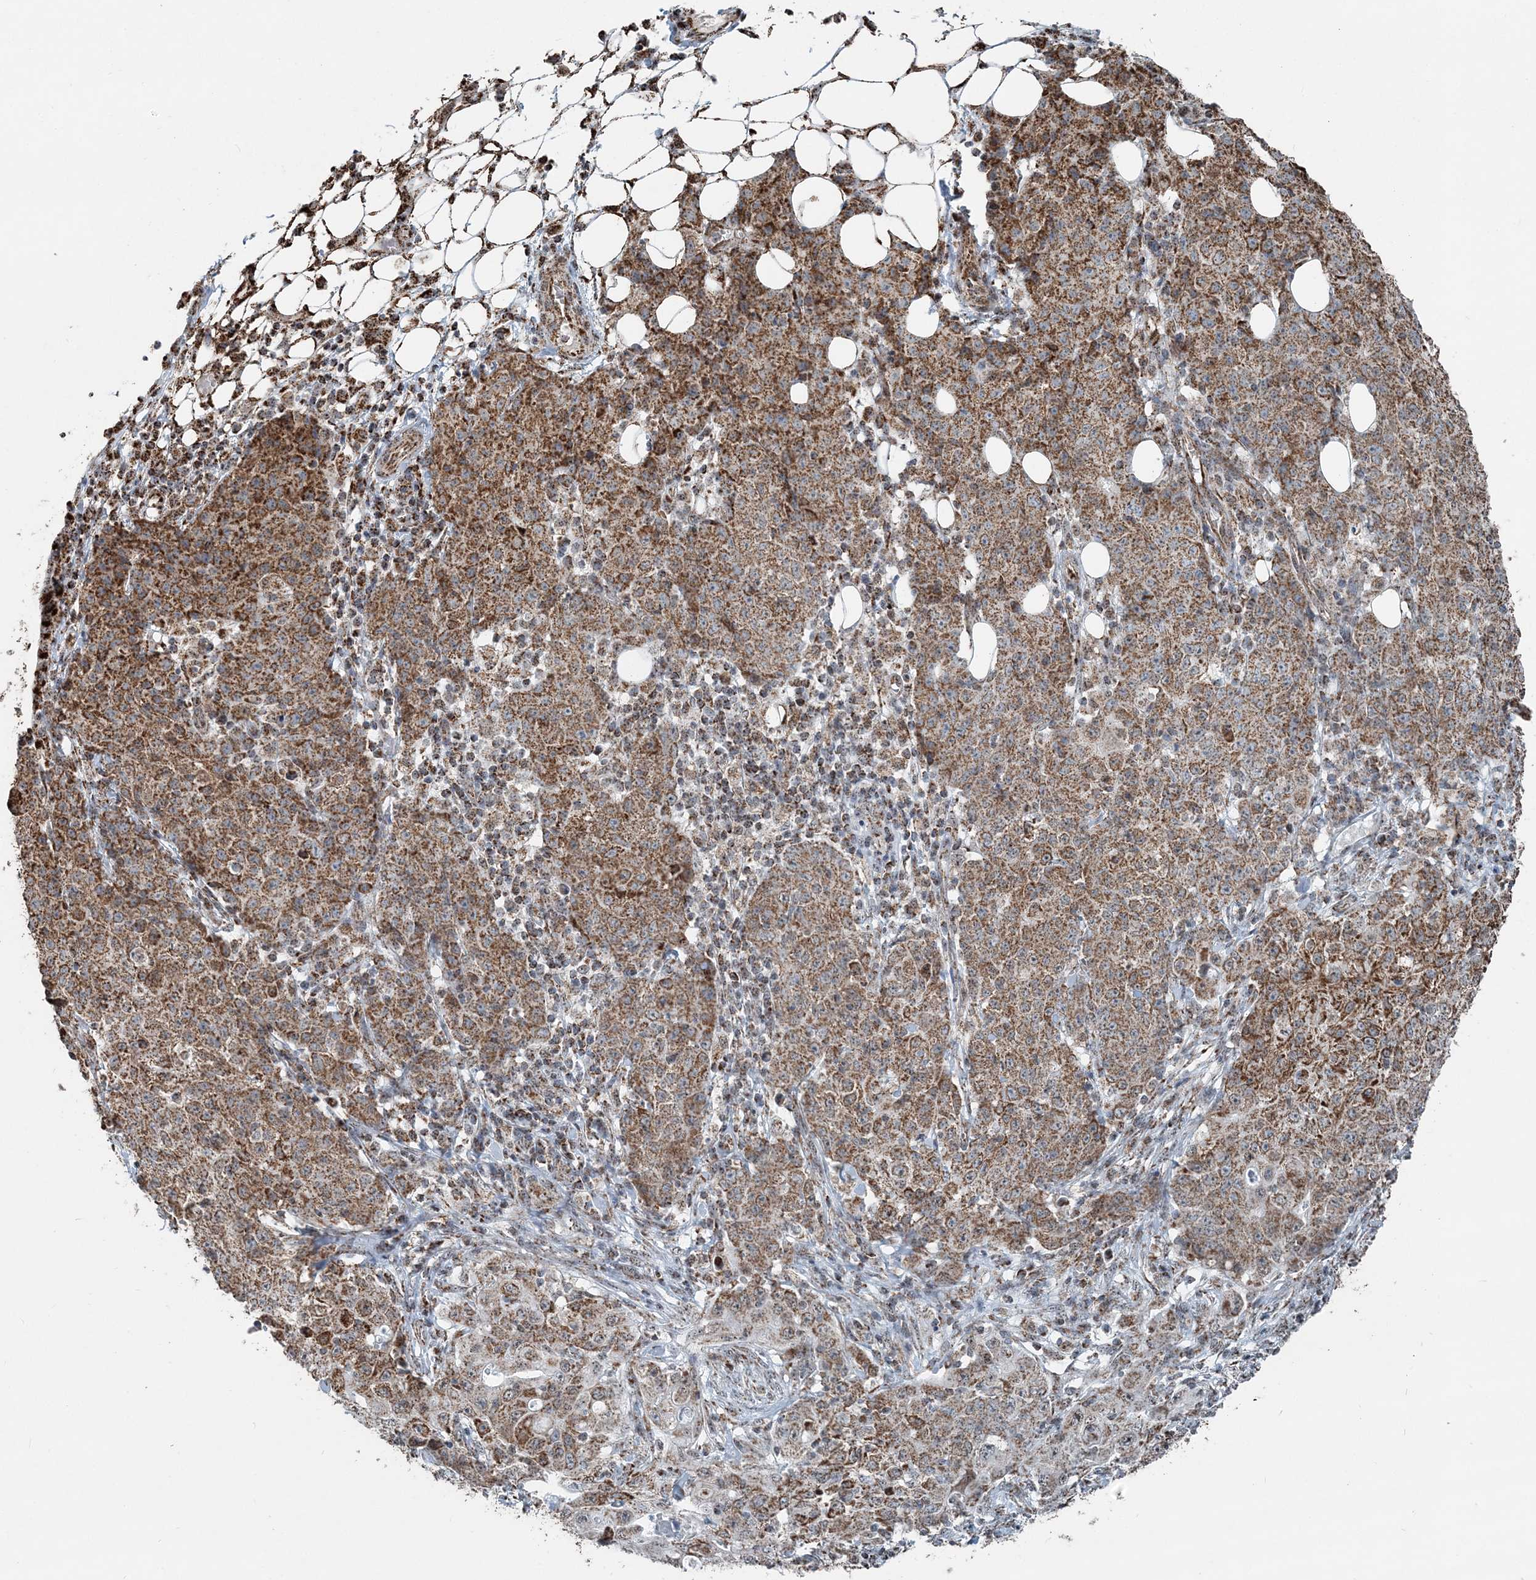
{"staining": {"intensity": "strong", "quantity": "25%-75%", "location": "cytoplasmic/membranous"}, "tissue": "ovarian cancer", "cell_type": "Tumor cells", "image_type": "cancer", "snomed": [{"axis": "morphology", "description": "Carcinoma, endometroid"}, {"axis": "topography", "description": "Ovary"}], "caption": "Endometroid carcinoma (ovarian) tissue reveals strong cytoplasmic/membranous staining in about 25%-75% of tumor cells The protein is stained brown, and the nuclei are stained in blue (DAB (3,3'-diaminobenzidine) IHC with brightfield microscopy, high magnification).", "gene": "SUCLG1", "patient": {"sex": "female", "age": 42}}